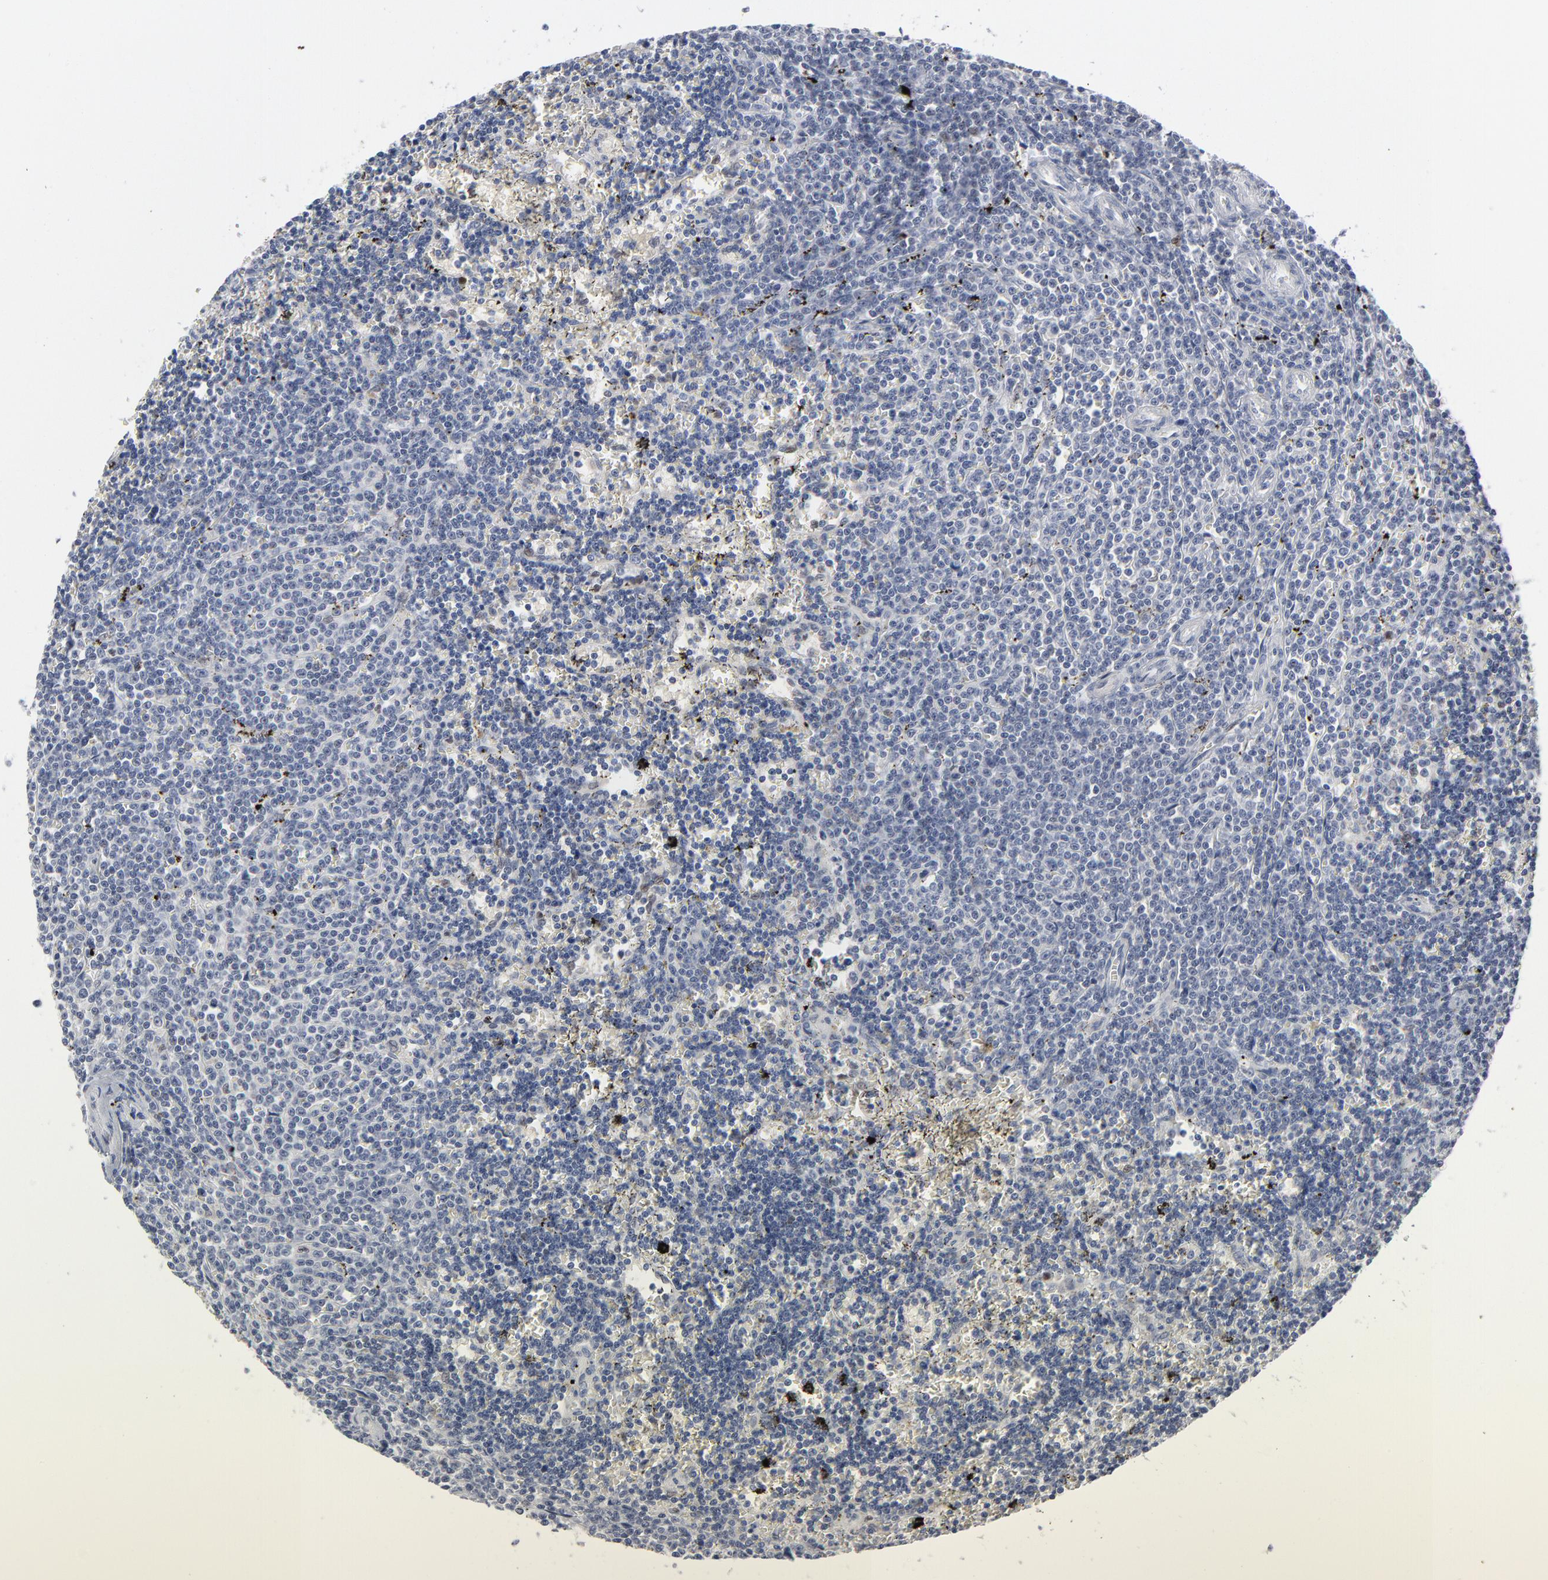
{"staining": {"intensity": "negative", "quantity": "none", "location": "none"}, "tissue": "lymphoma", "cell_type": "Tumor cells", "image_type": "cancer", "snomed": [{"axis": "morphology", "description": "Malignant lymphoma, non-Hodgkin's type, Low grade"}, {"axis": "topography", "description": "Spleen"}], "caption": "This is a image of immunohistochemistry (IHC) staining of malignant lymphoma, non-Hodgkin's type (low-grade), which shows no positivity in tumor cells.", "gene": "FOXN2", "patient": {"sex": "male", "age": 60}}